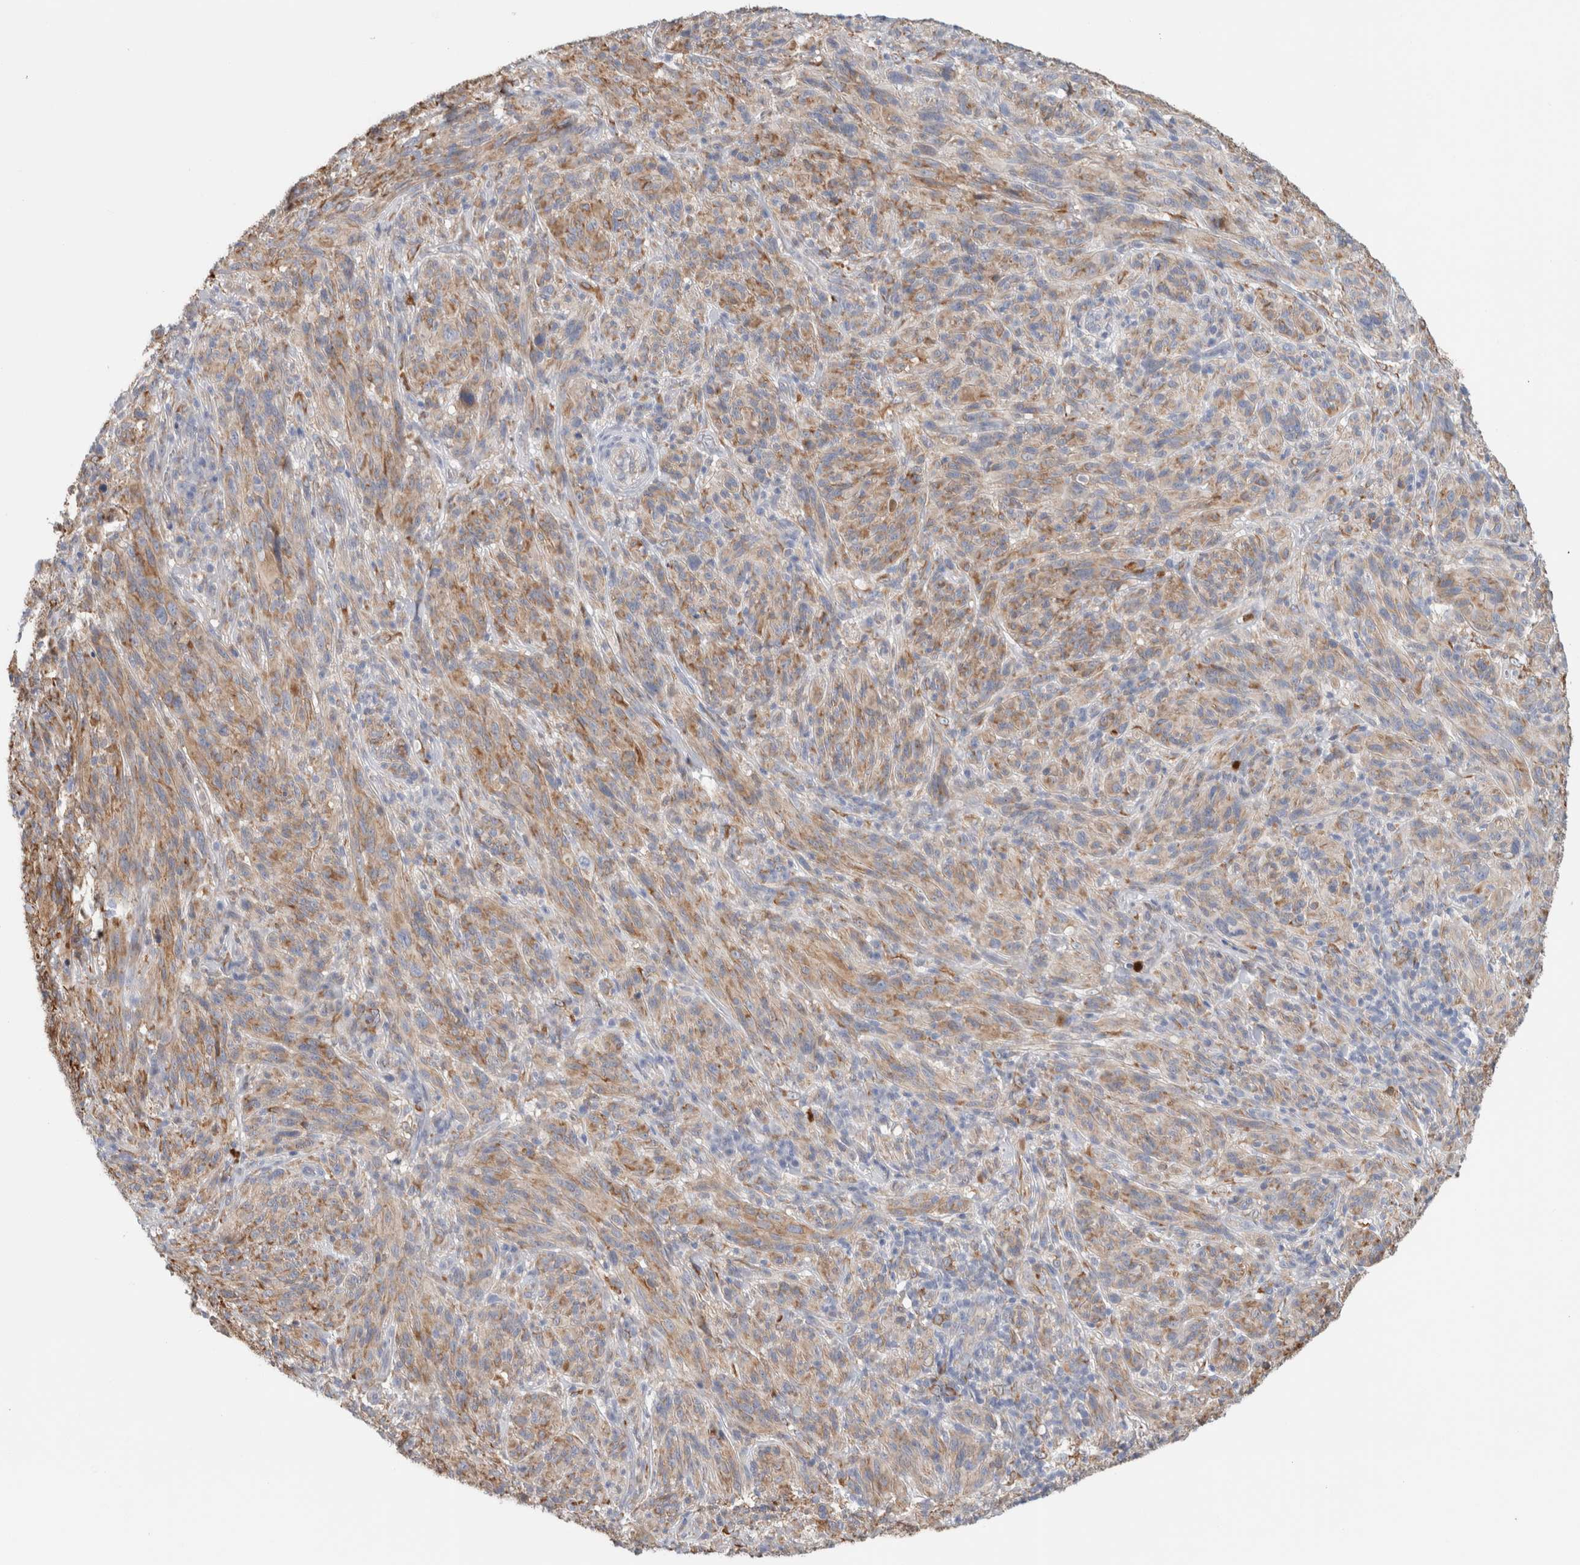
{"staining": {"intensity": "weak", "quantity": ">75%", "location": "cytoplasmic/membranous"}, "tissue": "melanoma", "cell_type": "Tumor cells", "image_type": "cancer", "snomed": [{"axis": "morphology", "description": "Malignant melanoma, NOS"}, {"axis": "topography", "description": "Skin of head"}], "caption": "This photomicrograph demonstrates immunohistochemistry (IHC) staining of malignant melanoma, with low weak cytoplasmic/membranous expression in about >75% of tumor cells.", "gene": "P4HA1", "patient": {"sex": "male", "age": 96}}